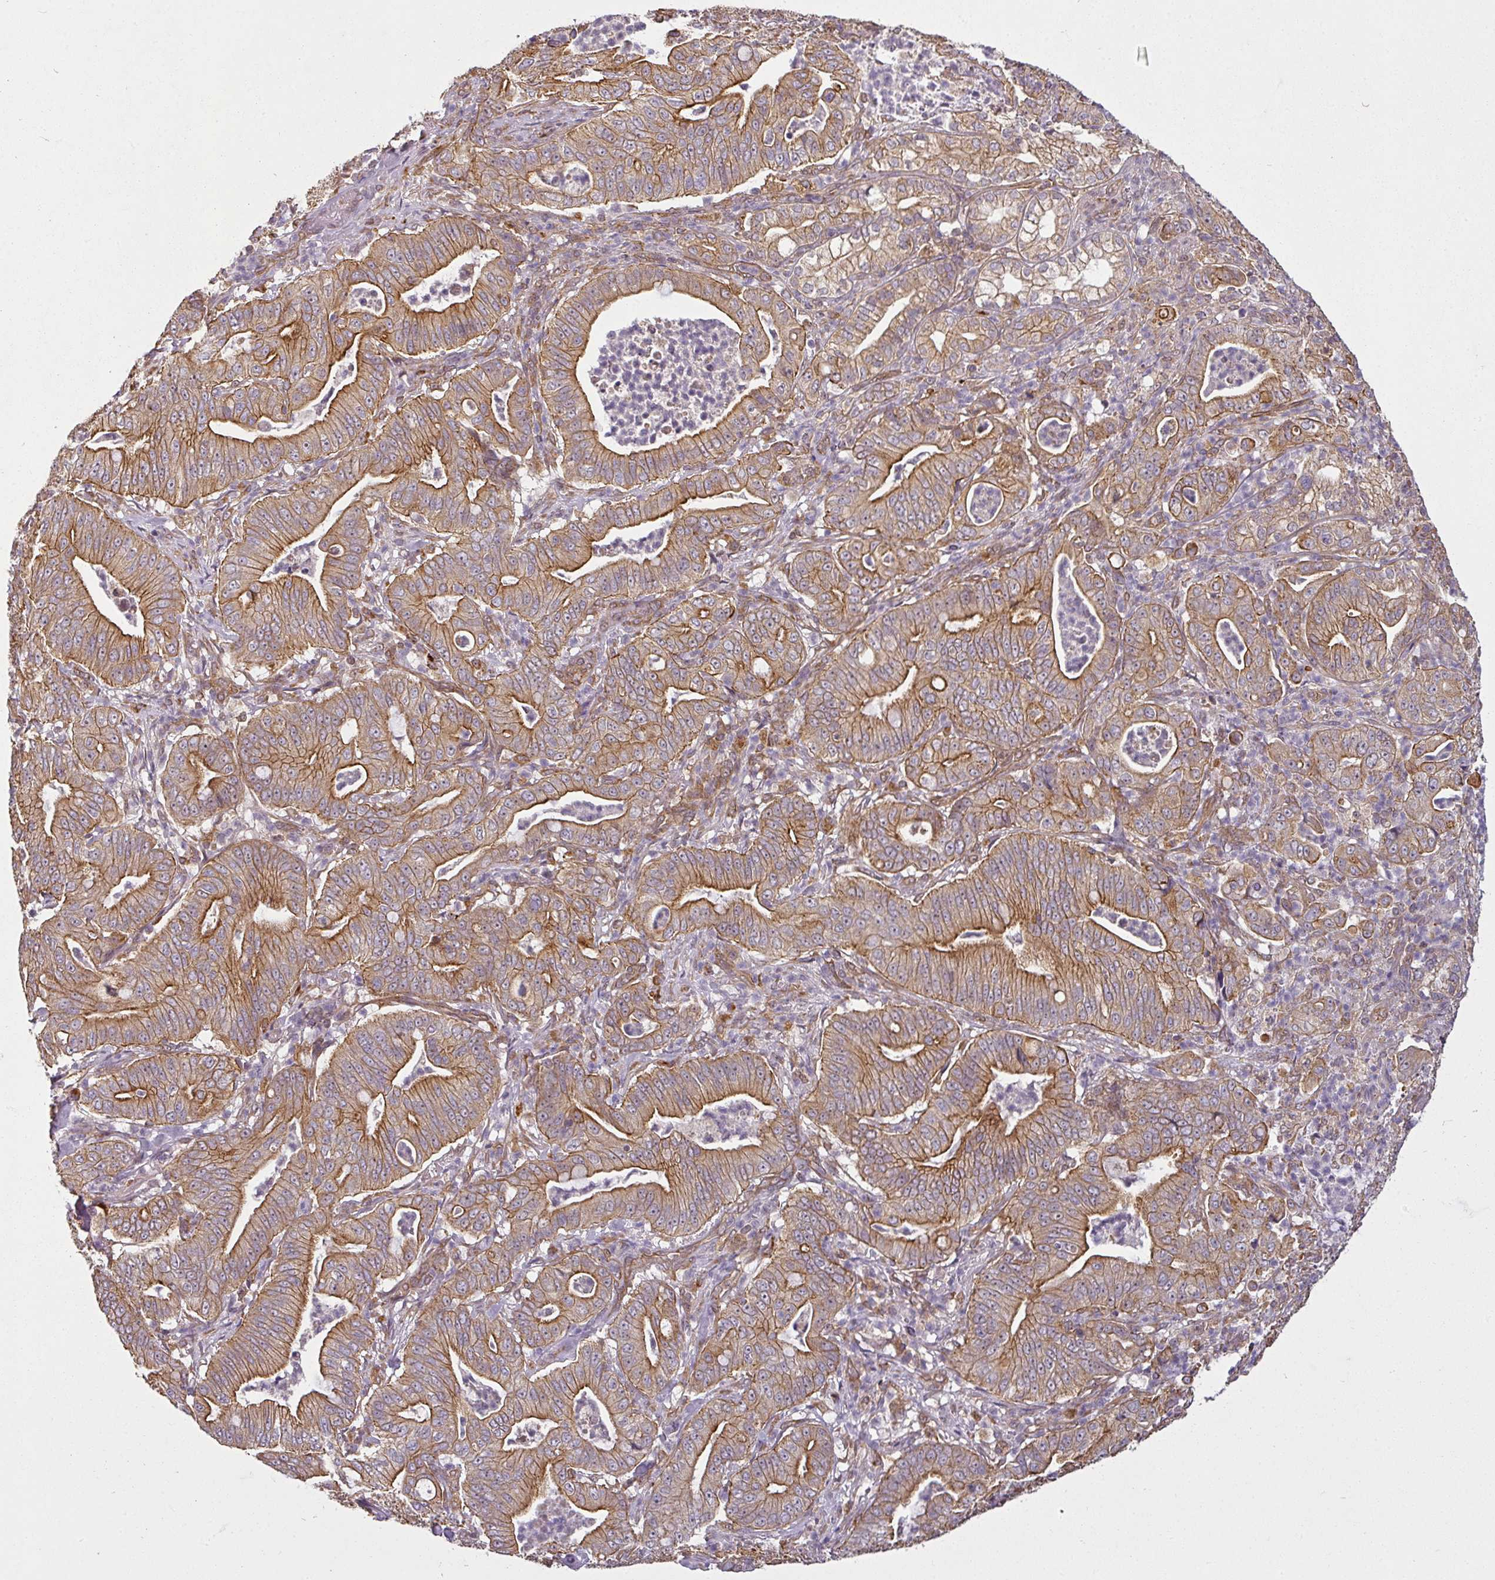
{"staining": {"intensity": "moderate", "quantity": ">75%", "location": "cytoplasmic/membranous"}, "tissue": "pancreatic cancer", "cell_type": "Tumor cells", "image_type": "cancer", "snomed": [{"axis": "morphology", "description": "Adenocarcinoma, NOS"}, {"axis": "topography", "description": "Pancreas"}], "caption": "The image demonstrates immunohistochemical staining of adenocarcinoma (pancreatic). There is moderate cytoplasmic/membranous expression is appreciated in approximately >75% of tumor cells.", "gene": "DIMT1", "patient": {"sex": "male", "age": 71}}